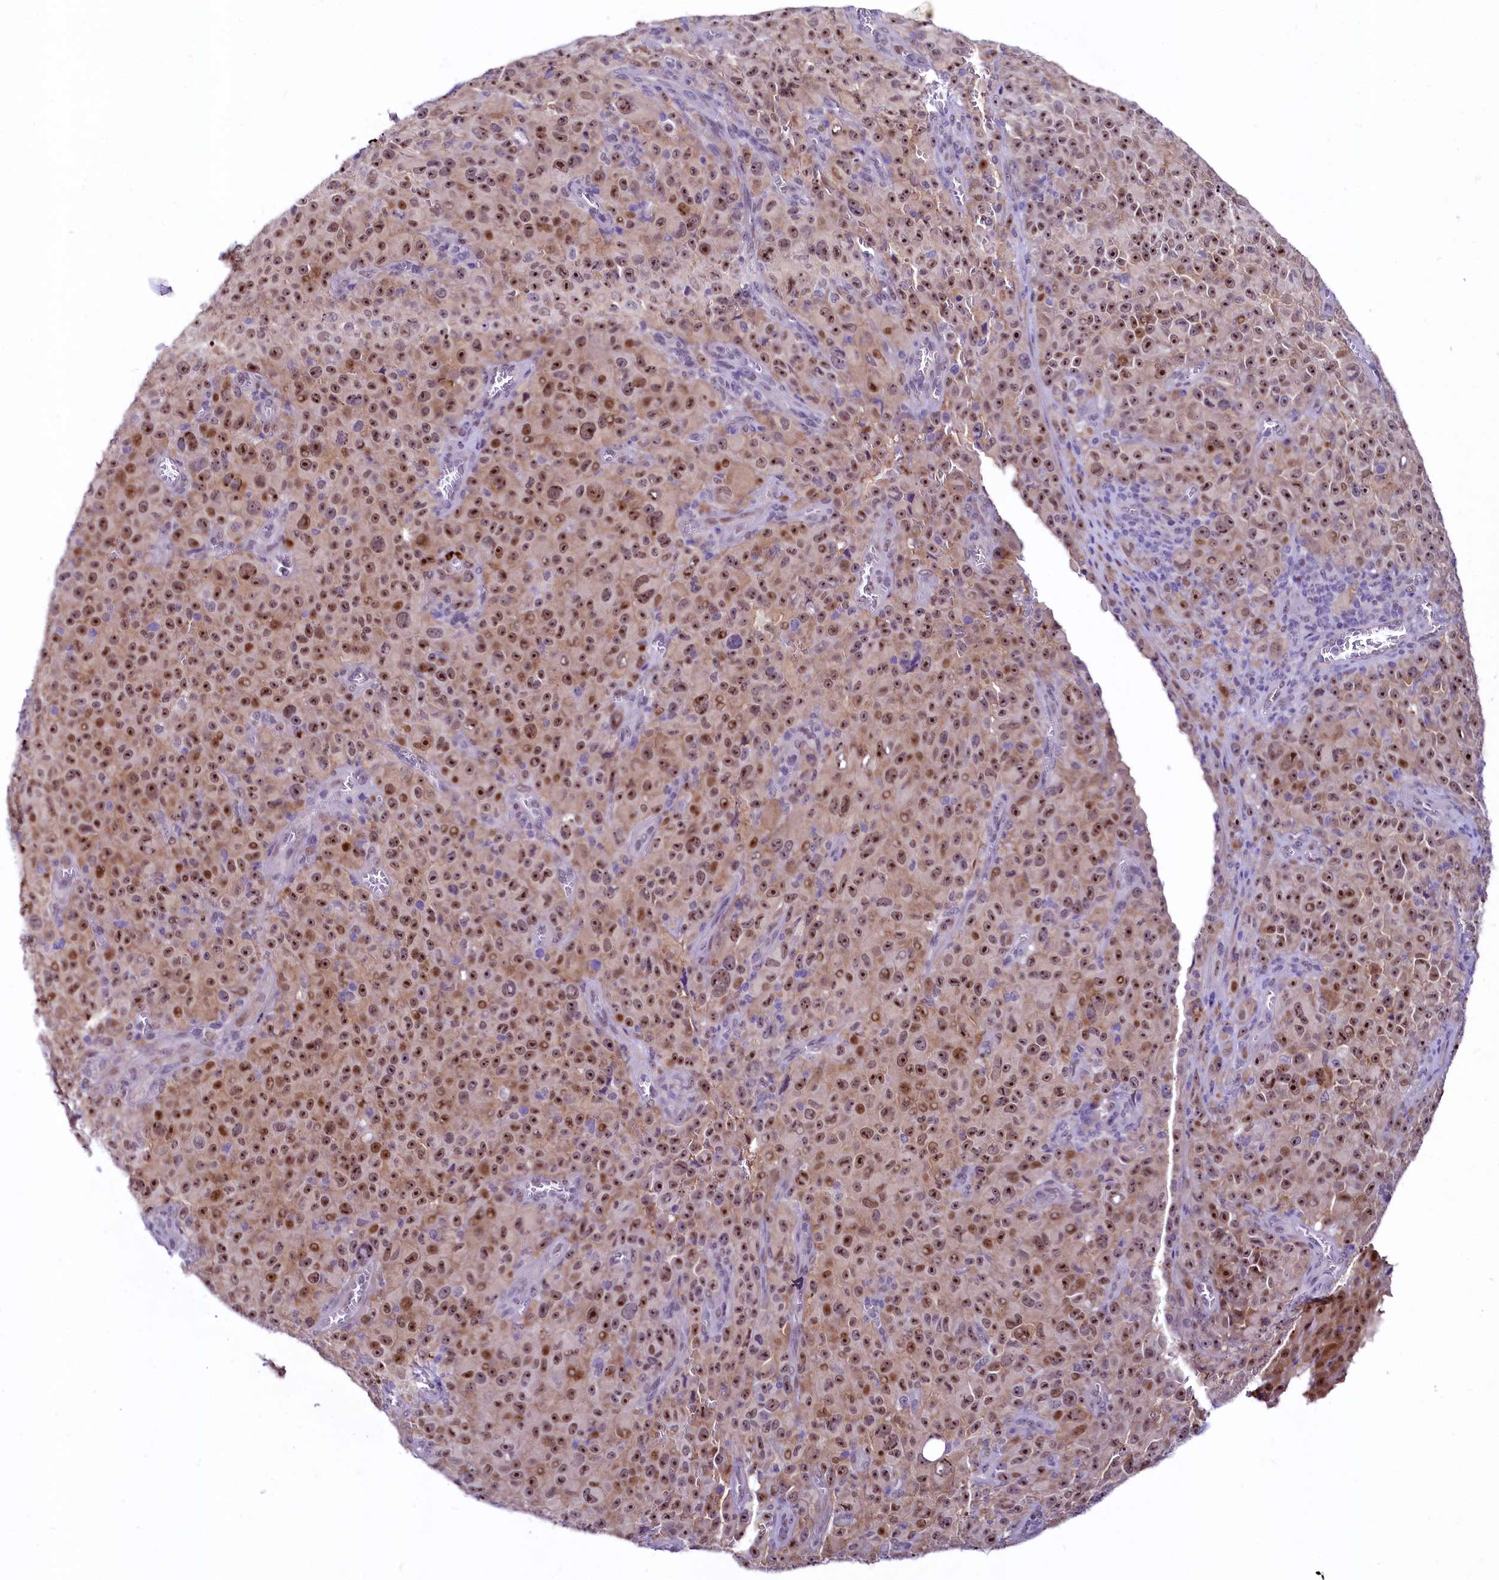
{"staining": {"intensity": "moderate", "quantity": ">75%", "location": "nuclear"}, "tissue": "melanoma", "cell_type": "Tumor cells", "image_type": "cancer", "snomed": [{"axis": "morphology", "description": "Malignant melanoma, NOS"}, {"axis": "topography", "description": "Skin"}], "caption": "A medium amount of moderate nuclear positivity is seen in approximately >75% of tumor cells in melanoma tissue.", "gene": "LEUTX", "patient": {"sex": "female", "age": 82}}